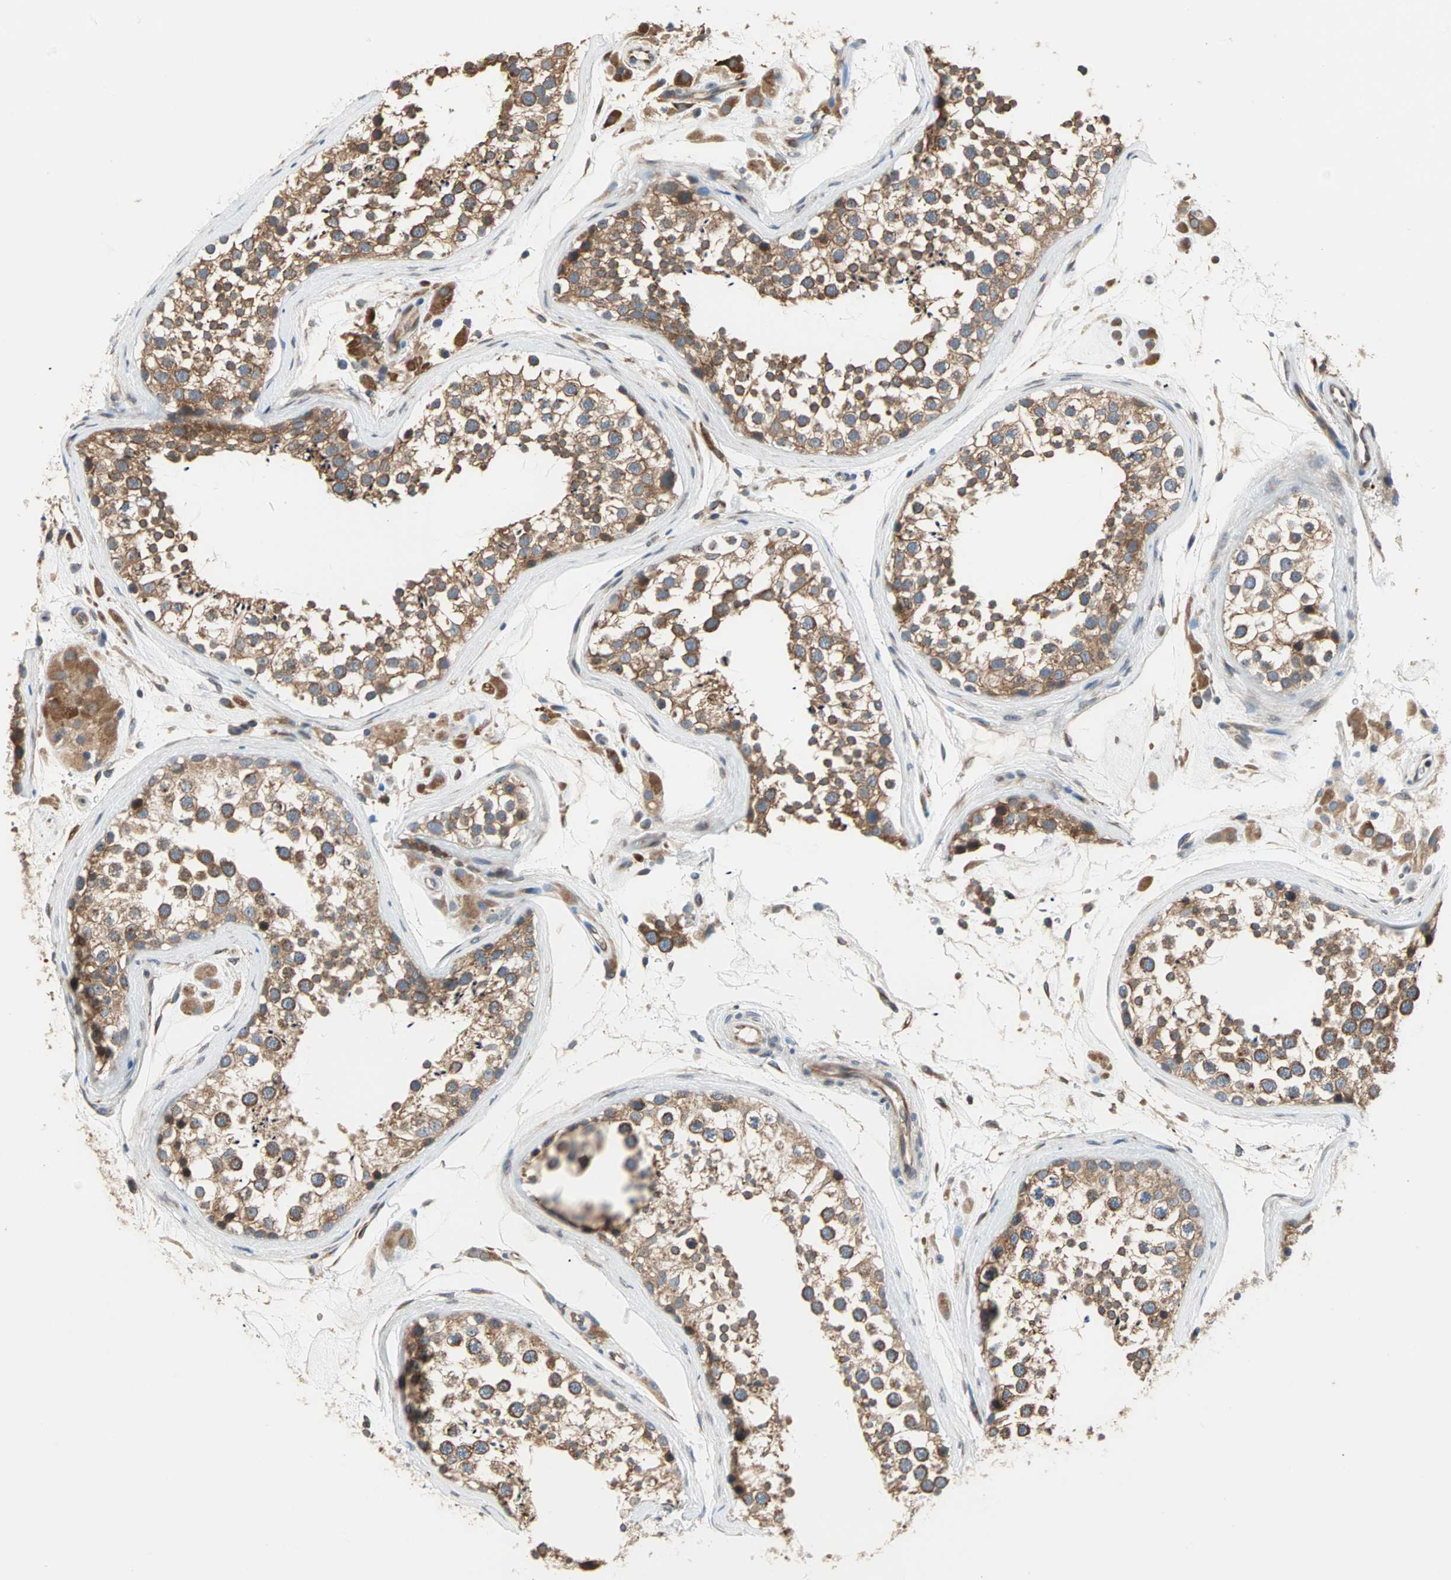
{"staining": {"intensity": "moderate", "quantity": ">75%", "location": "cytoplasmic/membranous"}, "tissue": "testis", "cell_type": "Cells in seminiferous ducts", "image_type": "normal", "snomed": [{"axis": "morphology", "description": "Normal tissue, NOS"}, {"axis": "topography", "description": "Testis"}], "caption": "The micrograph demonstrates a brown stain indicating the presence of a protein in the cytoplasmic/membranous of cells in seminiferous ducts in testis. Immunohistochemistry (ihc) stains the protein of interest in brown and the nuclei are stained blue.", "gene": "SAR1A", "patient": {"sex": "male", "age": 46}}